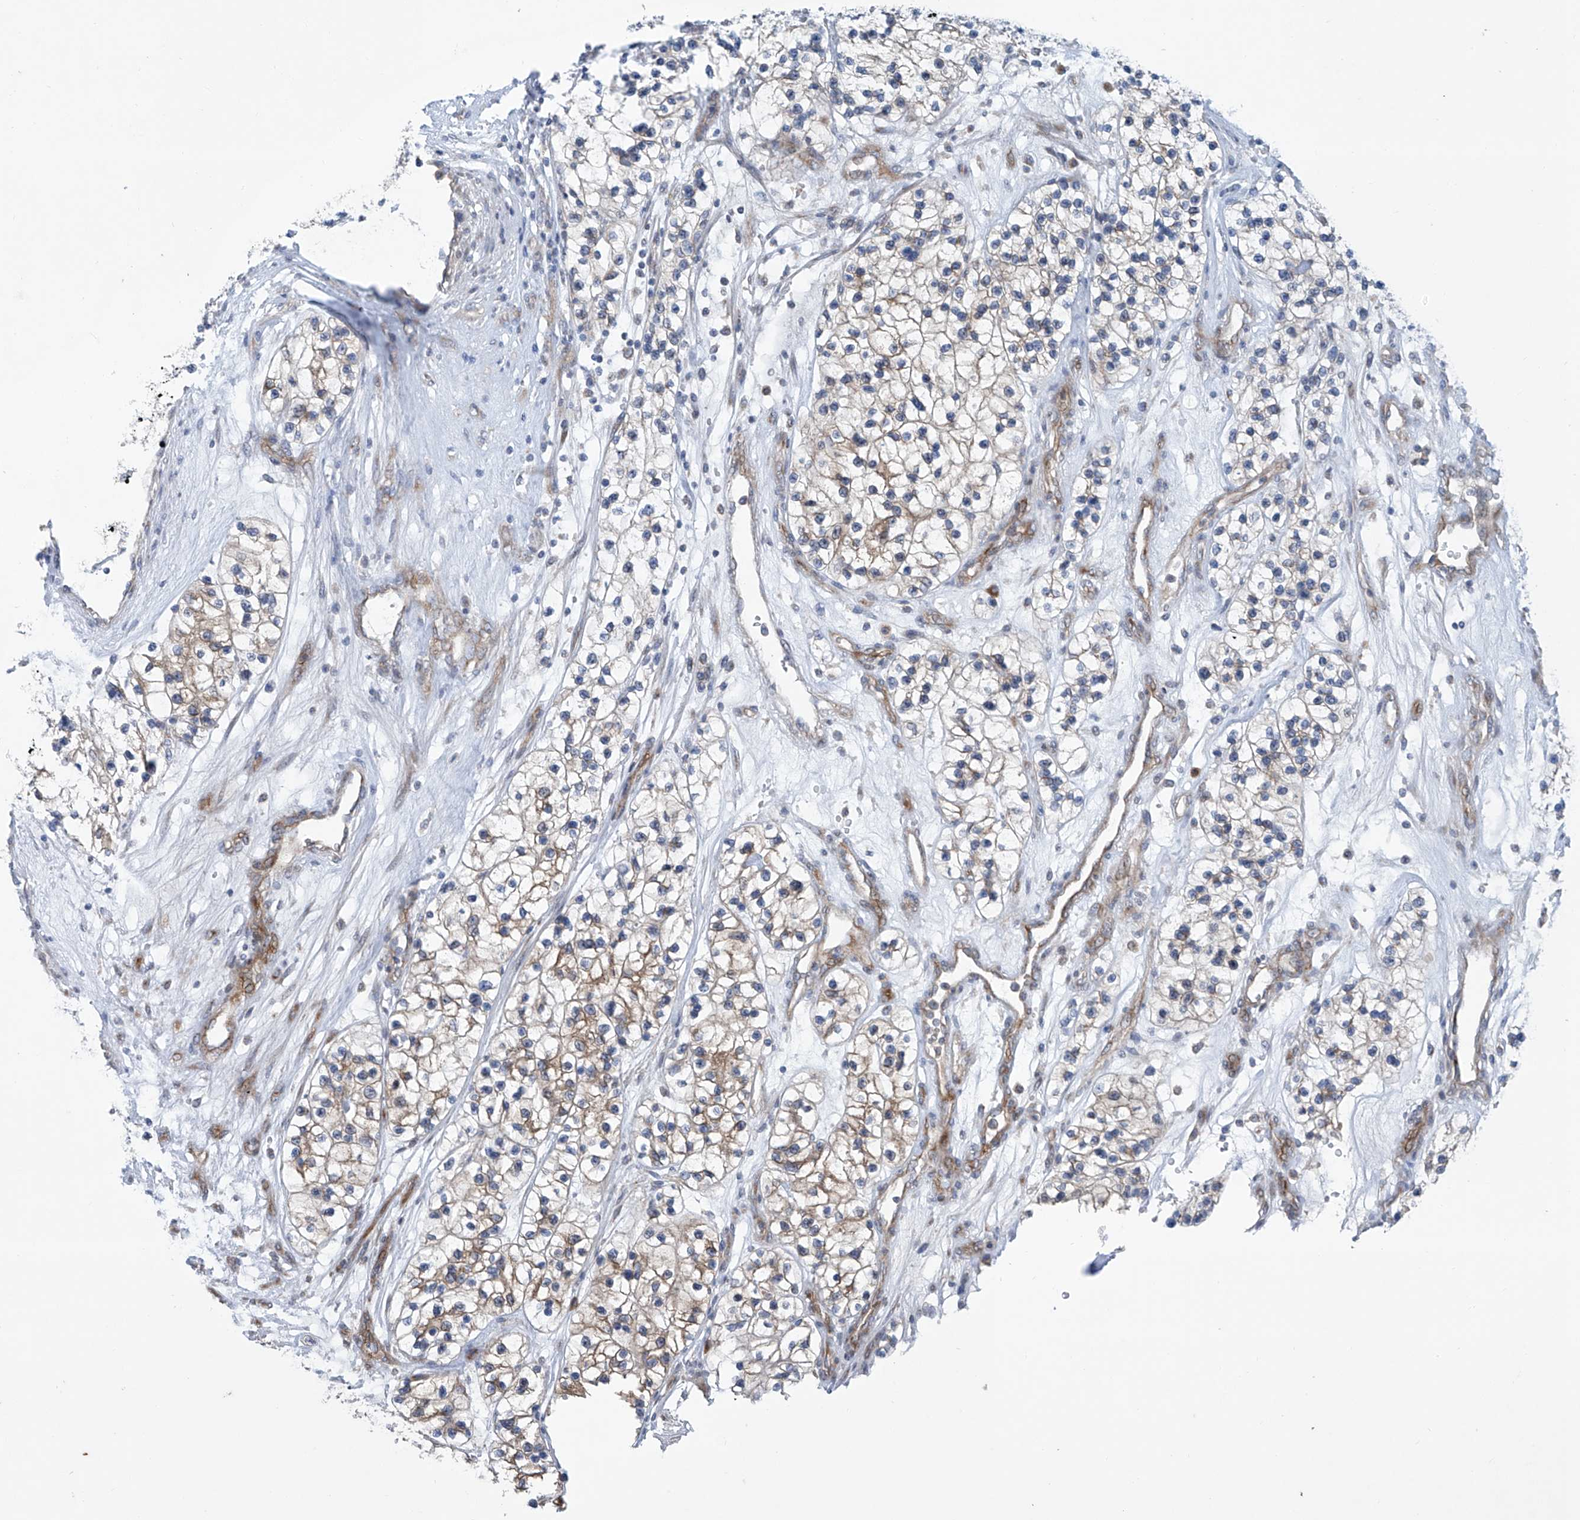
{"staining": {"intensity": "weak", "quantity": "25%-75%", "location": "cytoplasmic/membranous"}, "tissue": "renal cancer", "cell_type": "Tumor cells", "image_type": "cancer", "snomed": [{"axis": "morphology", "description": "Adenocarcinoma, NOS"}, {"axis": "topography", "description": "Kidney"}], "caption": "Immunohistochemistry image of renal adenocarcinoma stained for a protein (brown), which exhibits low levels of weak cytoplasmic/membranous staining in approximately 25%-75% of tumor cells.", "gene": "KLC4", "patient": {"sex": "female", "age": 57}}